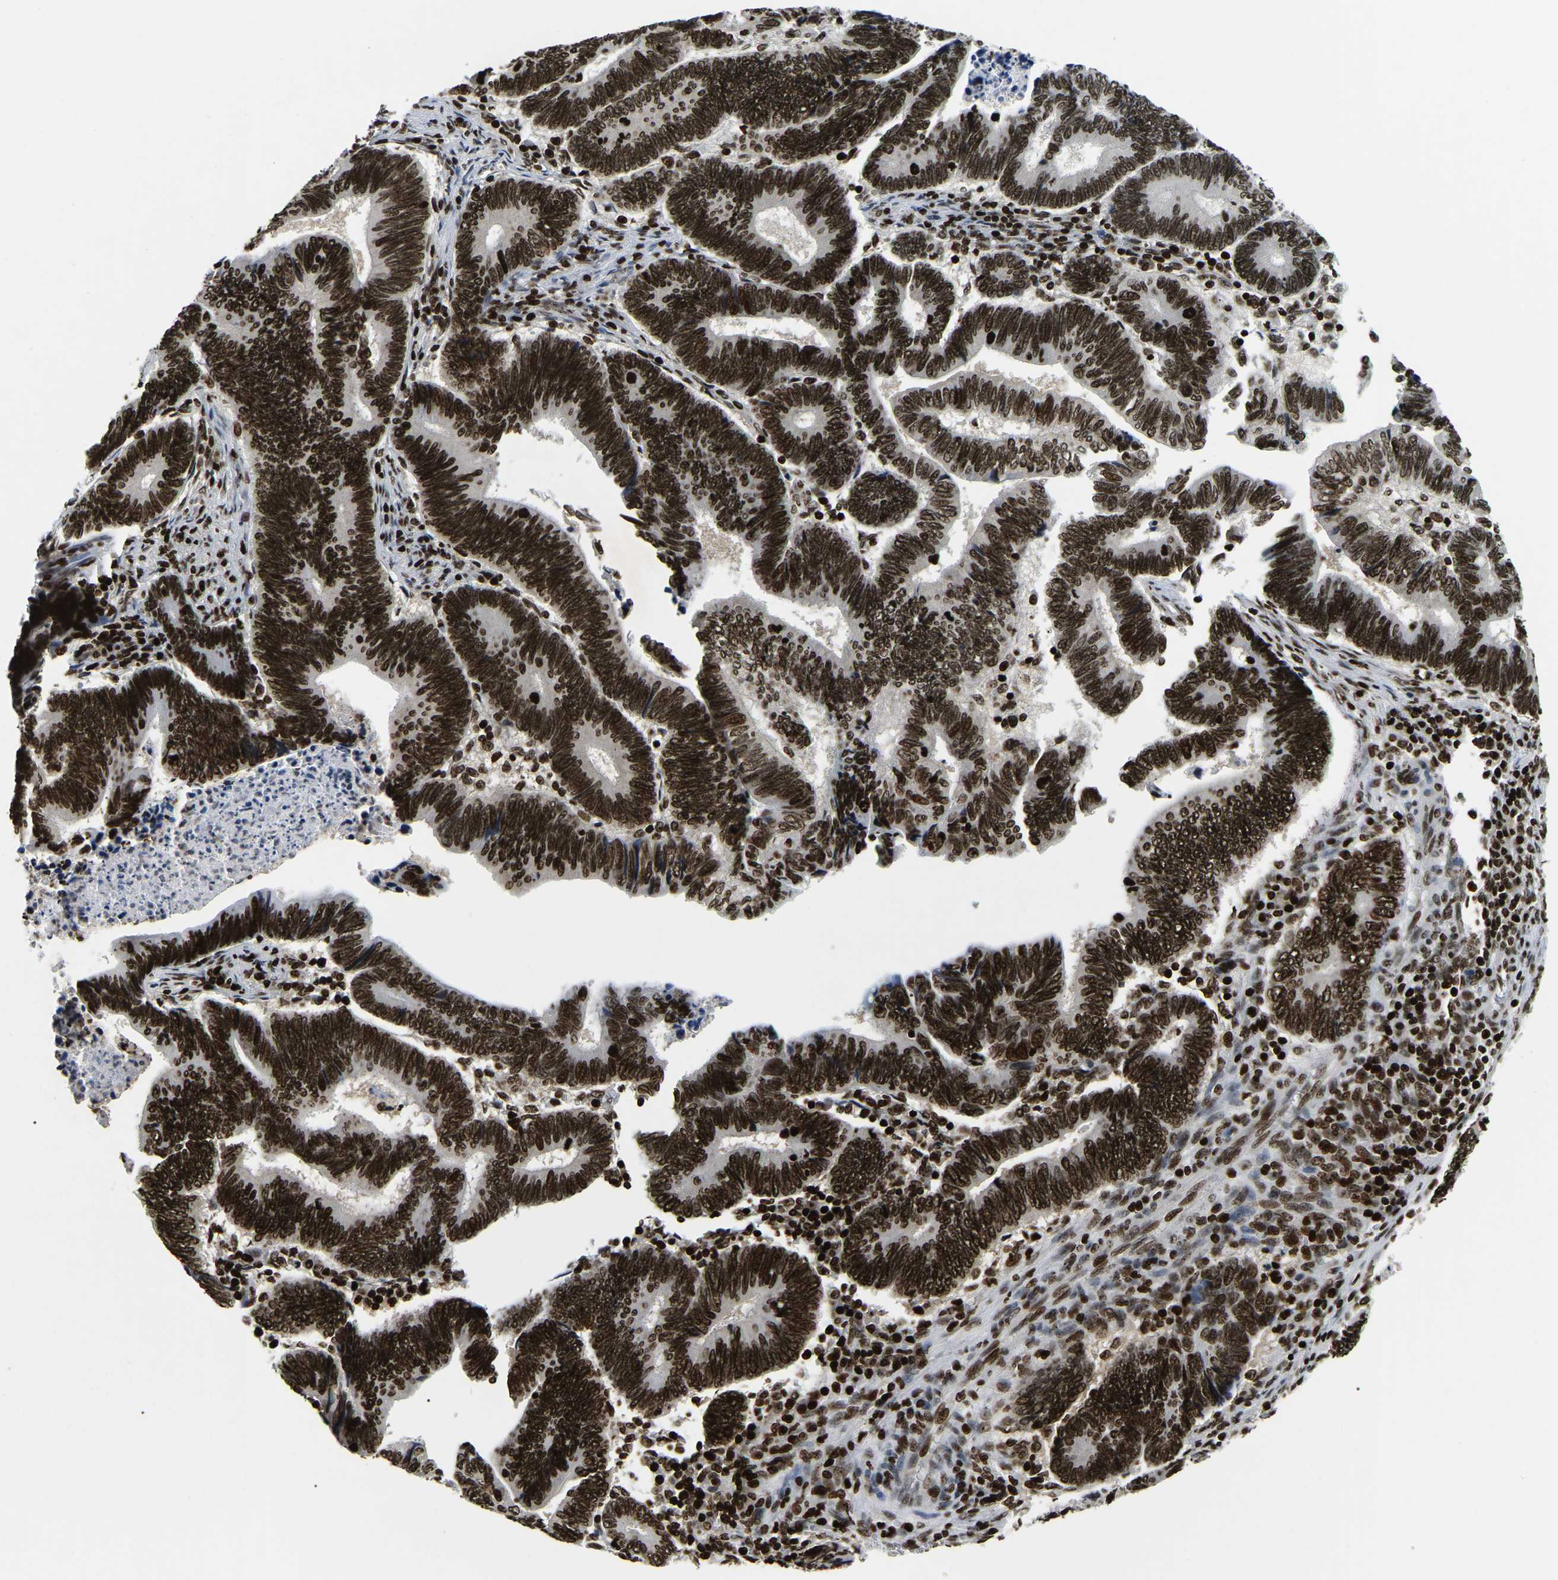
{"staining": {"intensity": "strong", "quantity": ">75%", "location": "nuclear"}, "tissue": "pancreatic cancer", "cell_type": "Tumor cells", "image_type": "cancer", "snomed": [{"axis": "morphology", "description": "Adenocarcinoma, NOS"}, {"axis": "topography", "description": "Pancreas"}], "caption": "IHC micrograph of neoplastic tissue: pancreatic cancer (adenocarcinoma) stained using IHC reveals high levels of strong protein expression localized specifically in the nuclear of tumor cells, appearing as a nuclear brown color.", "gene": "LRRC61", "patient": {"sex": "female", "age": 70}}